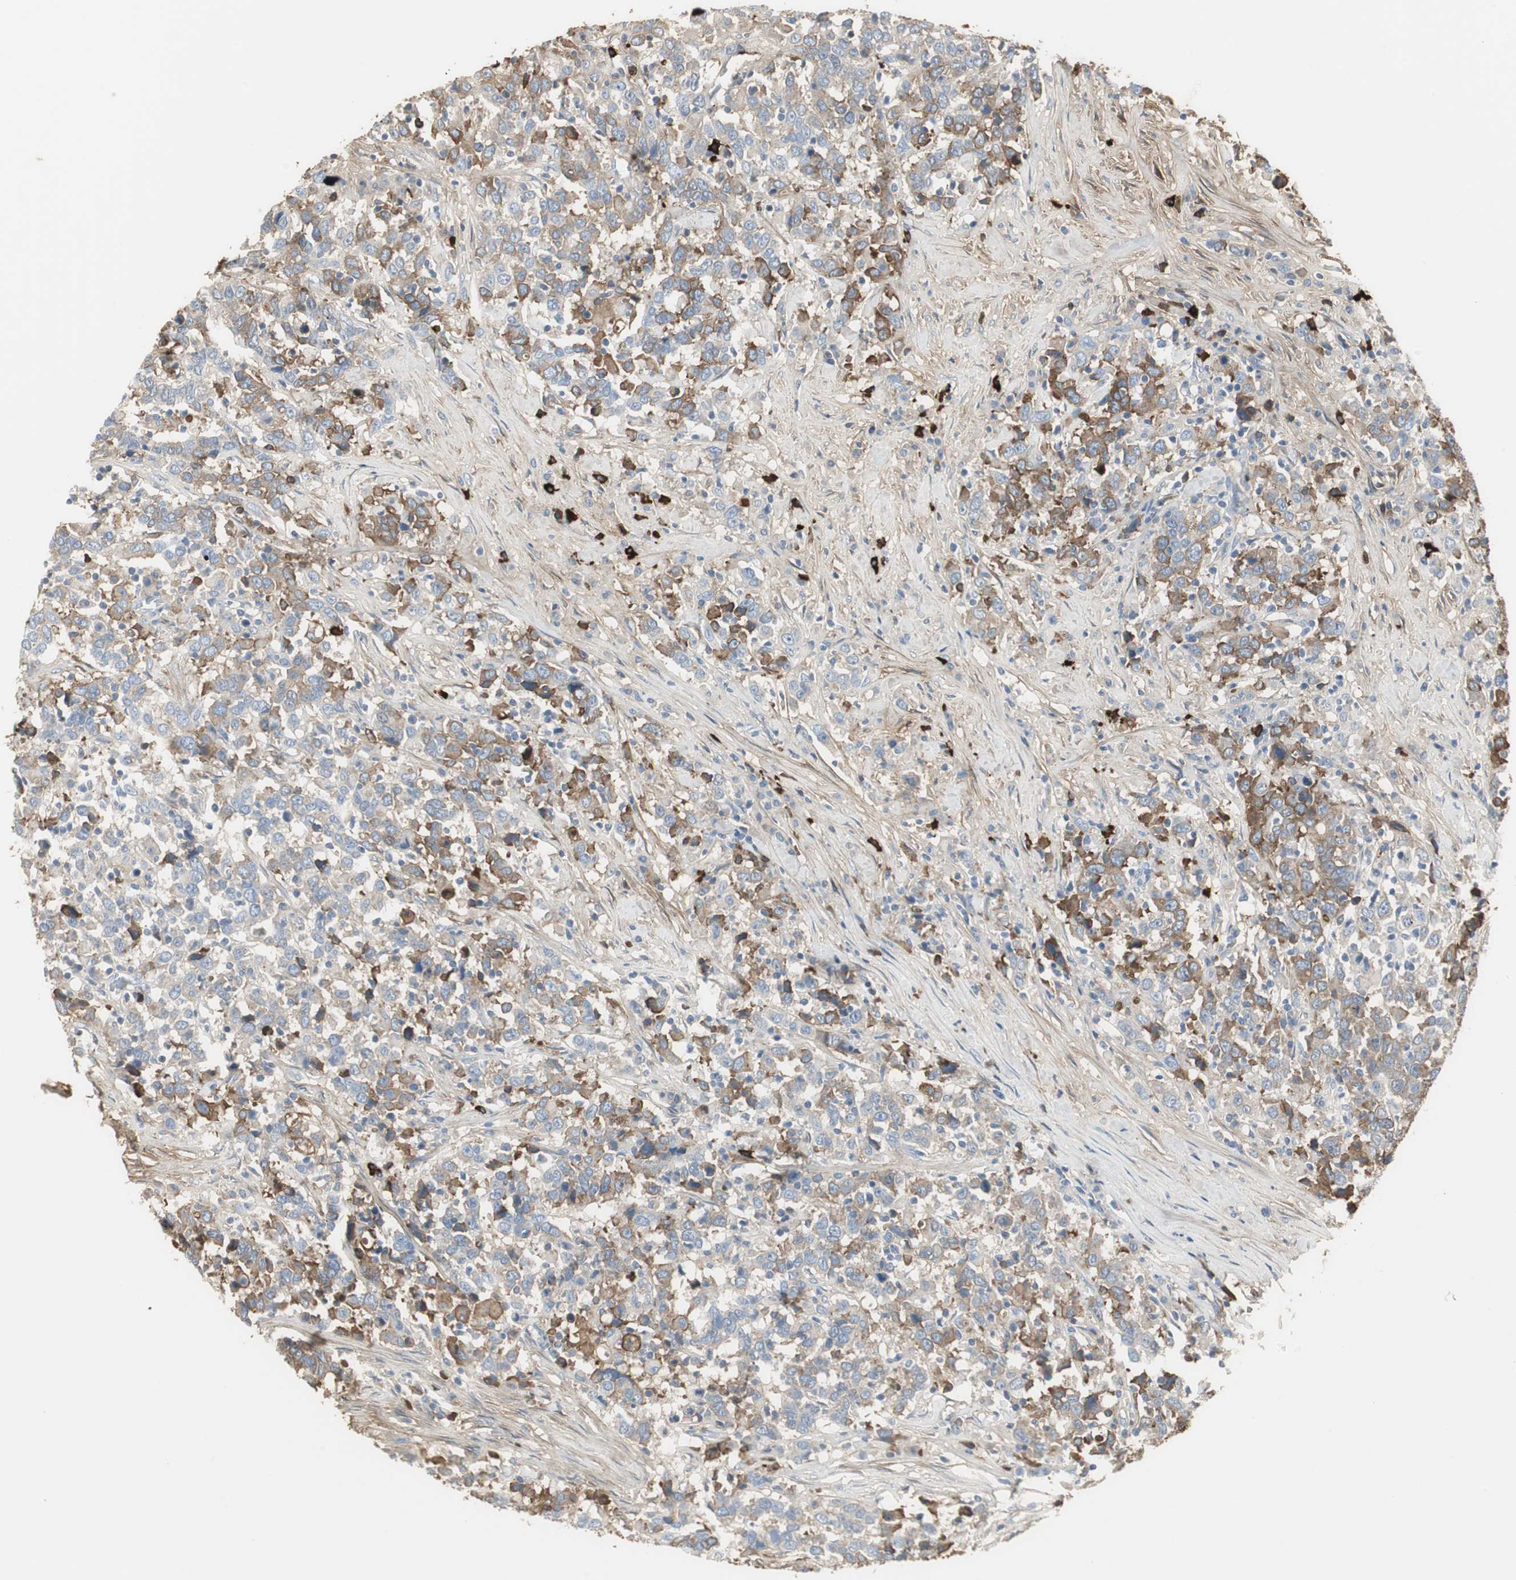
{"staining": {"intensity": "moderate", "quantity": "<25%", "location": "cytoplasmic/membranous"}, "tissue": "urothelial cancer", "cell_type": "Tumor cells", "image_type": "cancer", "snomed": [{"axis": "morphology", "description": "Urothelial carcinoma, High grade"}, {"axis": "topography", "description": "Urinary bladder"}], "caption": "A photomicrograph showing moderate cytoplasmic/membranous positivity in approximately <25% of tumor cells in urothelial cancer, as visualized by brown immunohistochemical staining.", "gene": "IGHA1", "patient": {"sex": "male", "age": 61}}